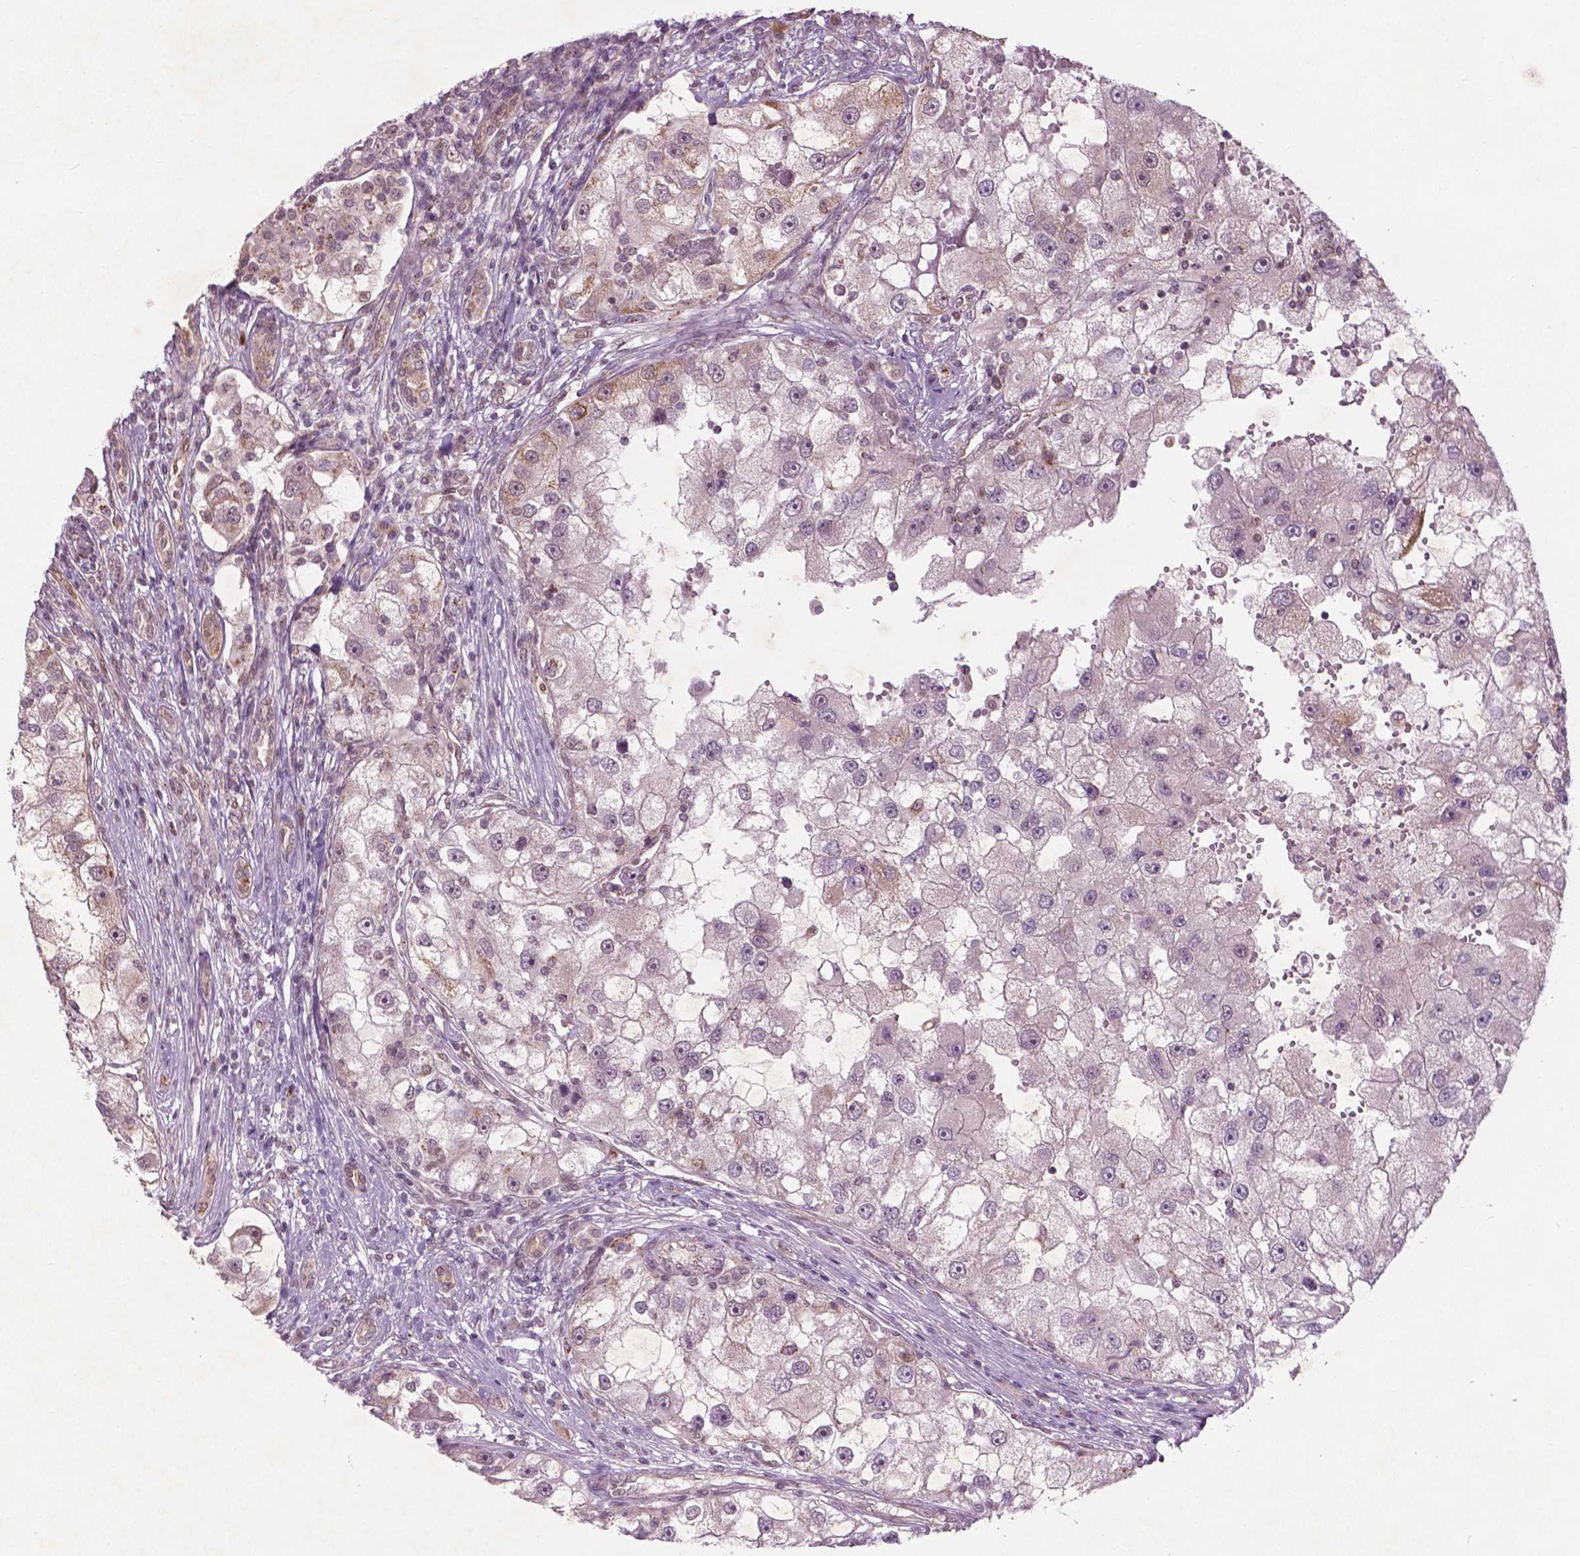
{"staining": {"intensity": "weak", "quantity": "<25%", "location": "cytoplasmic/membranous"}, "tissue": "renal cancer", "cell_type": "Tumor cells", "image_type": "cancer", "snomed": [{"axis": "morphology", "description": "Adenocarcinoma, NOS"}, {"axis": "topography", "description": "Kidney"}], "caption": "Human renal cancer stained for a protein using IHC displays no expression in tumor cells.", "gene": "NFAT5", "patient": {"sex": "male", "age": 63}}